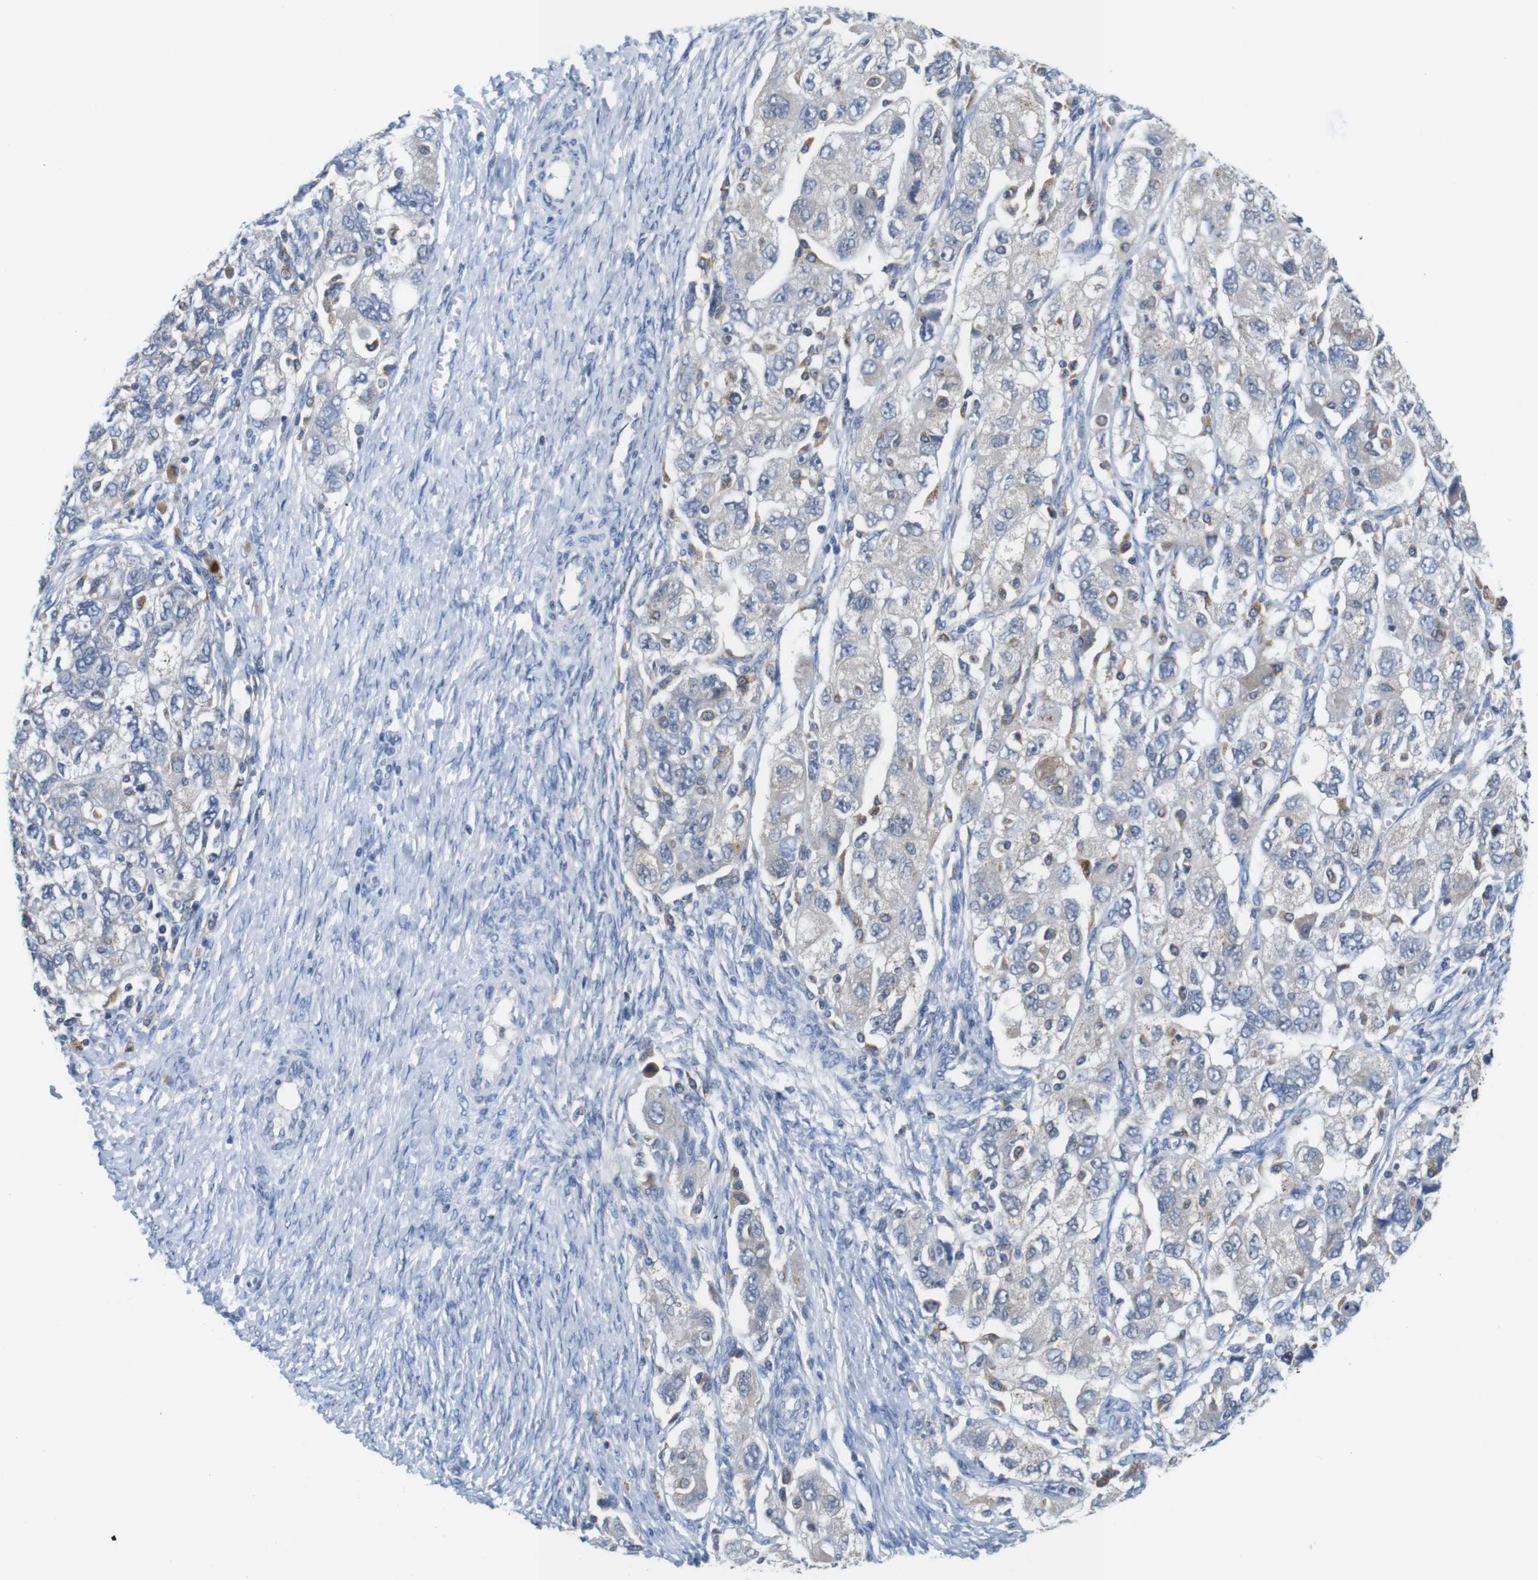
{"staining": {"intensity": "negative", "quantity": "none", "location": "none"}, "tissue": "ovarian cancer", "cell_type": "Tumor cells", "image_type": "cancer", "snomed": [{"axis": "morphology", "description": "Carcinoma, NOS"}, {"axis": "morphology", "description": "Cystadenocarcinoma, serous, NOS"}, {"axis": "topography", "description": "Ovary"}], "caption": "Immunohistochemical staining of human carcinoma (ovarian) reveals no significant expression in tumor cells.", "gene": "CNGA2", "patient": {"sex": "female", "age": 69}}